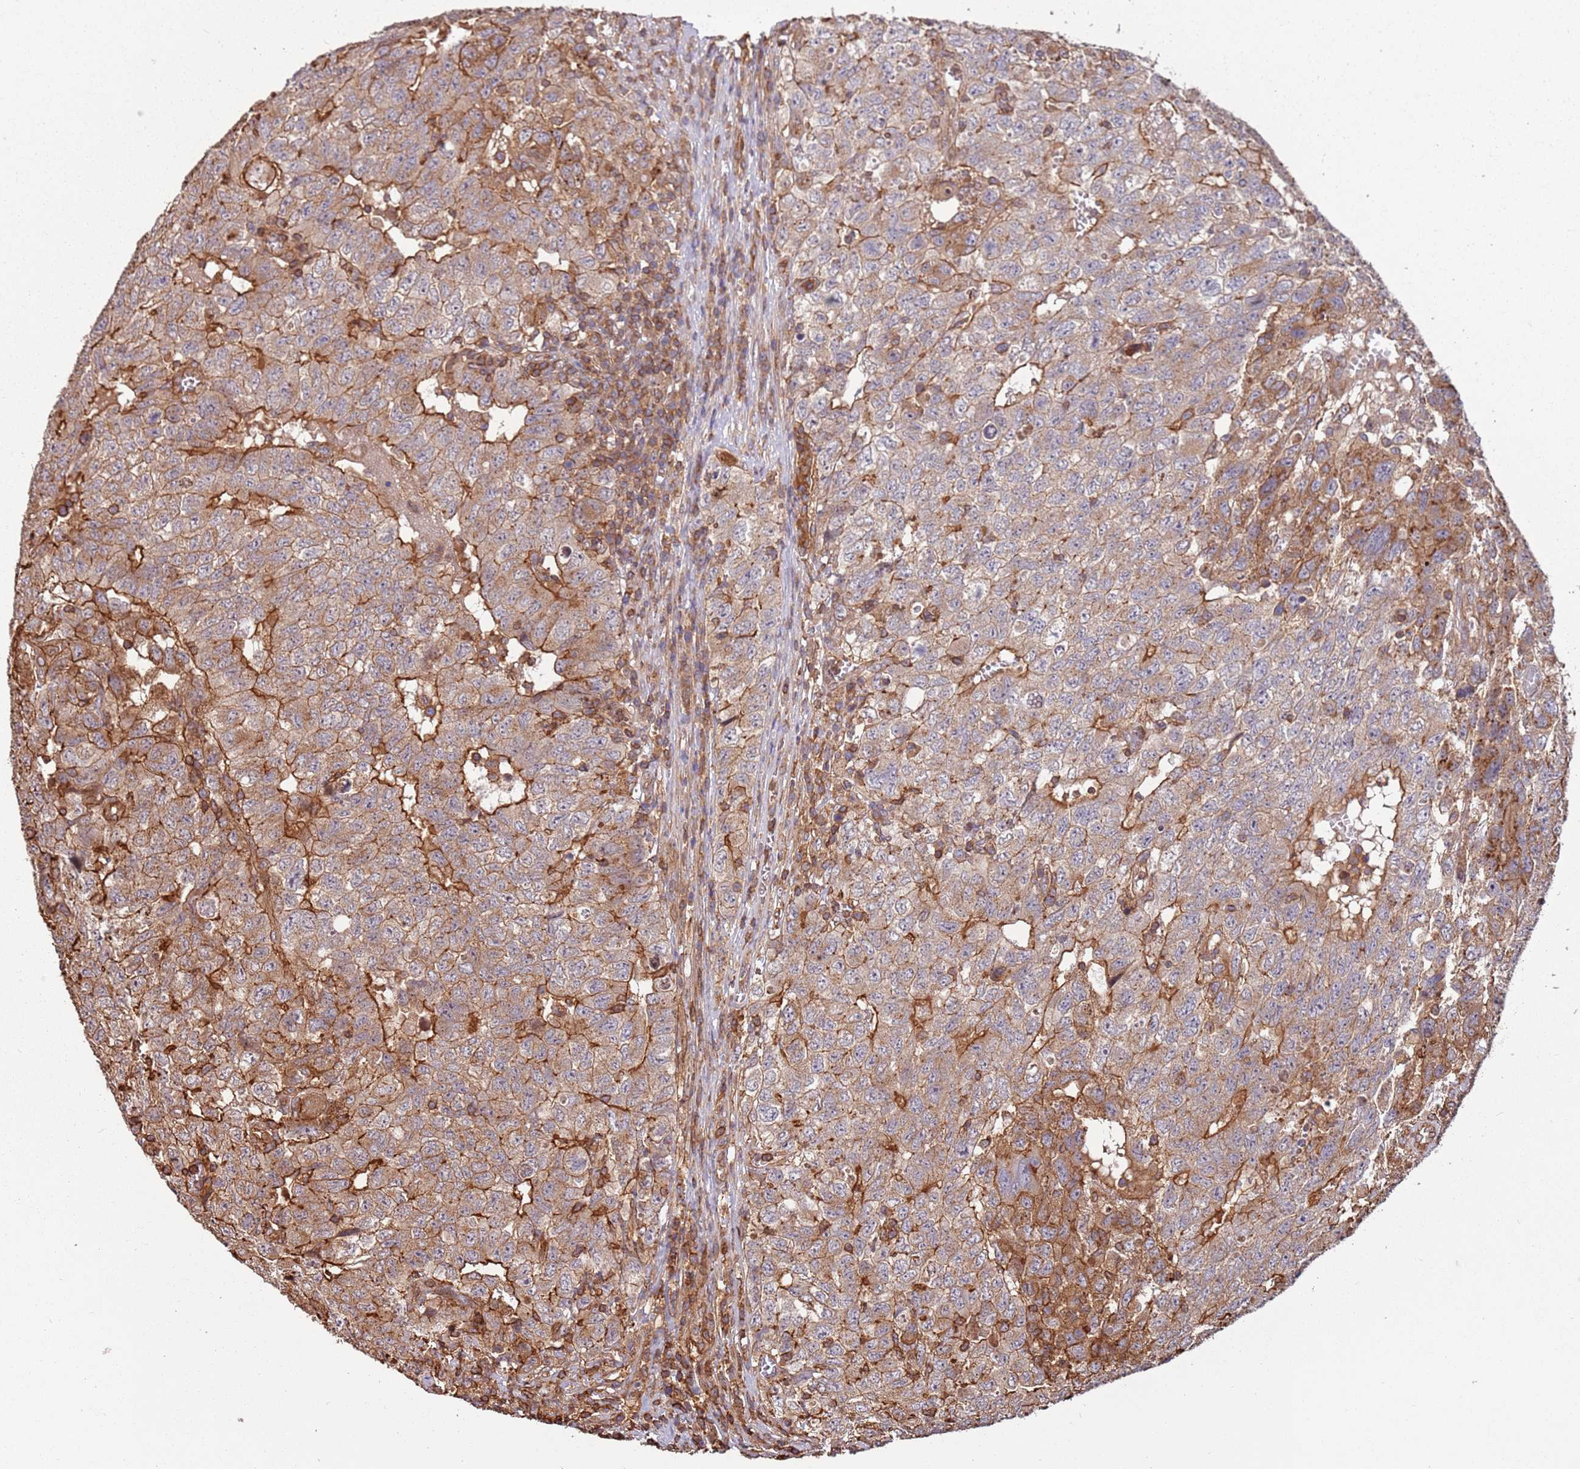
{"staining": {"intensity": "moderate", "quantity": "25%-75%", "location": "cytoplasmic/membranous"}, "tissue": "testis cancer", "cell_type": "Tumor cells", "image_type": "cancer", "snomed": [{"axis": "morphology", "description": "Carcinoma, Embryonal, NOS"}, {"axis": "topography", "description": "Testis"}], "caption": "Moderate cytoplasmic/membranous positivity is appreciated in approximately 25%-75% of tumor cells in testis cancer (embryonal carcinoma).", "gene": "ACVR2A", "patient": {"sex": "male", "age": 34}}